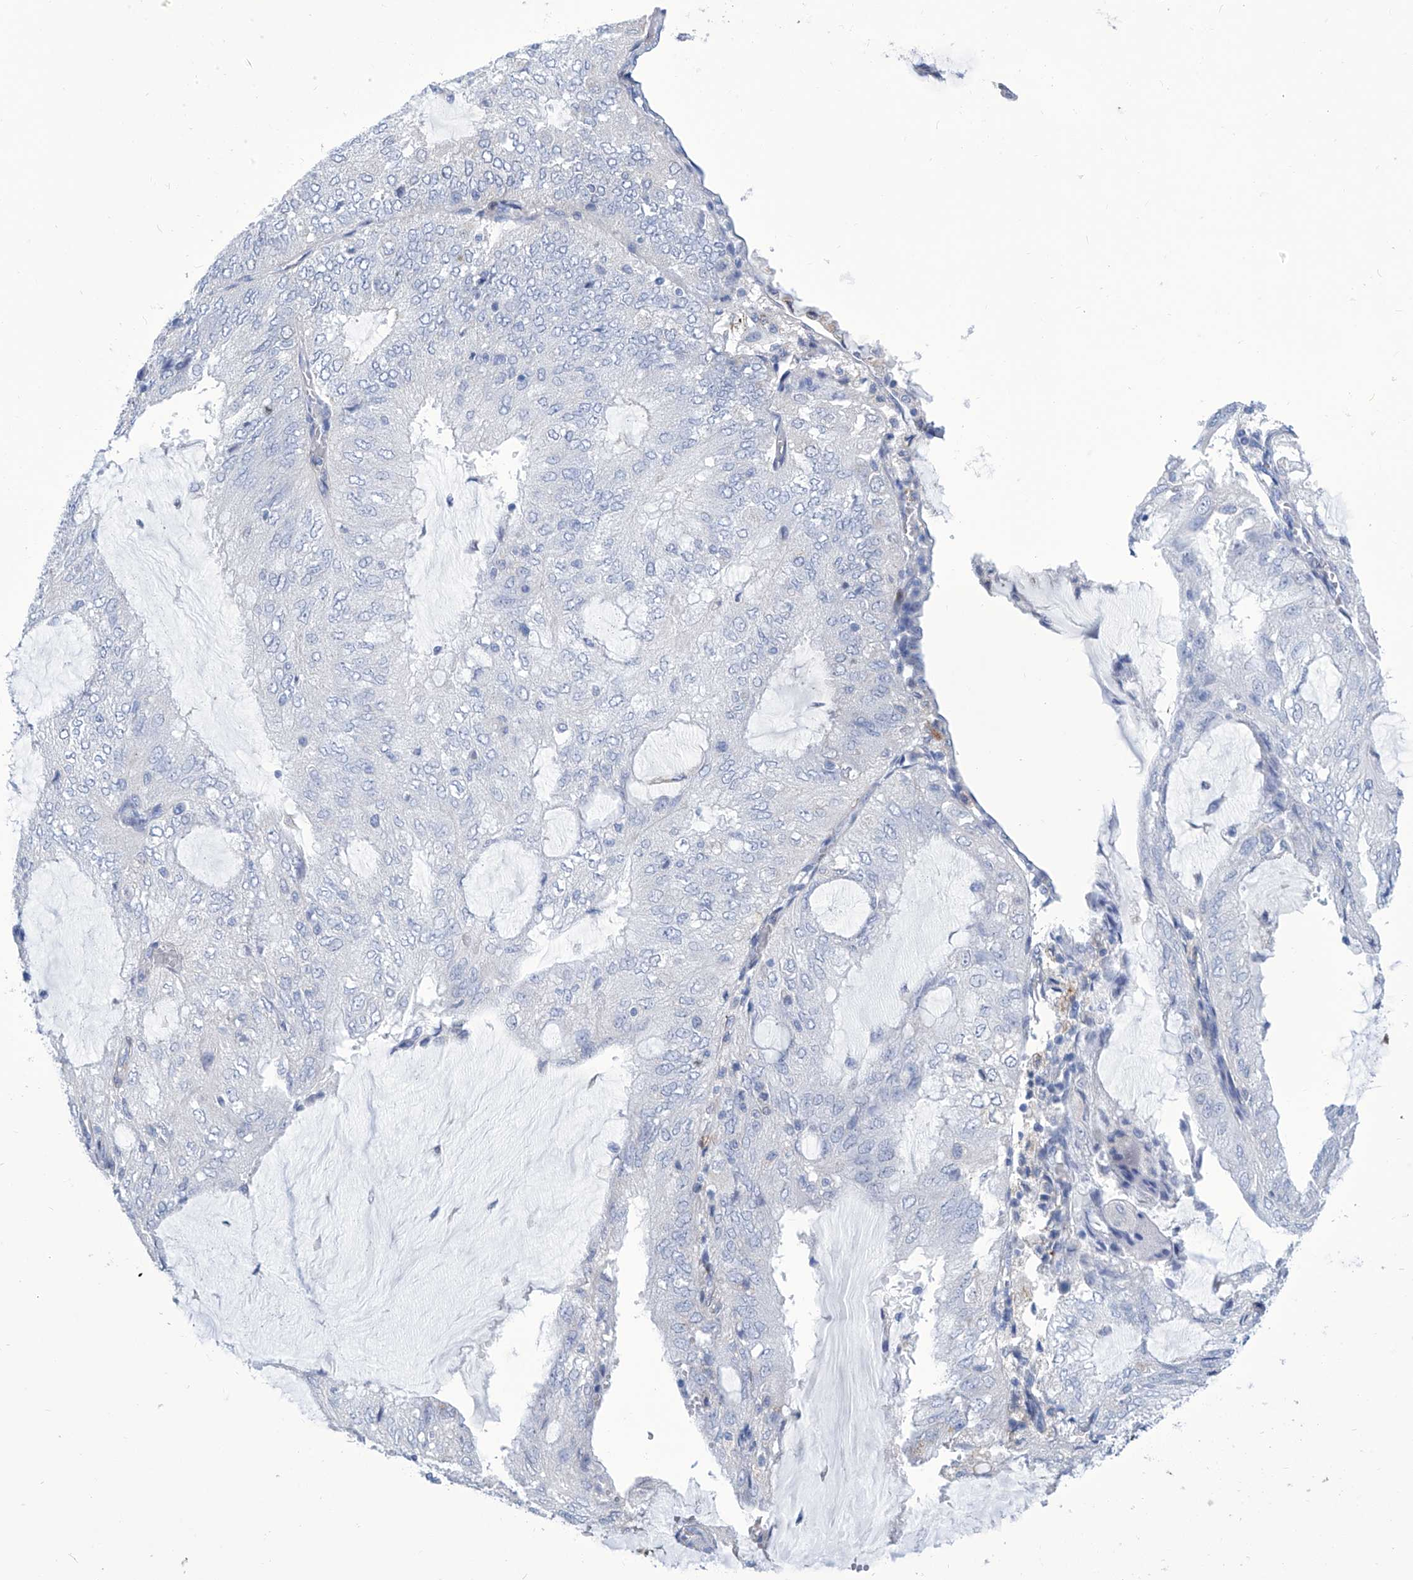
{"staining": {"intensity": "negative", "quantity": "none", "location": "none"}, "tissue": "endometrial cancer", "cell_type": "Tumor cells", "image_type": "cancer", "snomed": [{"axis": "morphology", "description": "Adenocarcinoma, NOS"}, {"axis": "topography", "description": "Endometrium"}], "caption": "An immunohistochemistry (IHC) micrograph of endometrial adenocarcinoma is shown. There is no staining in tumor cells of endometrial adenocarcinoma.", "gene": "IMPA2", "patient": {"sex": "female", "age": 81}}